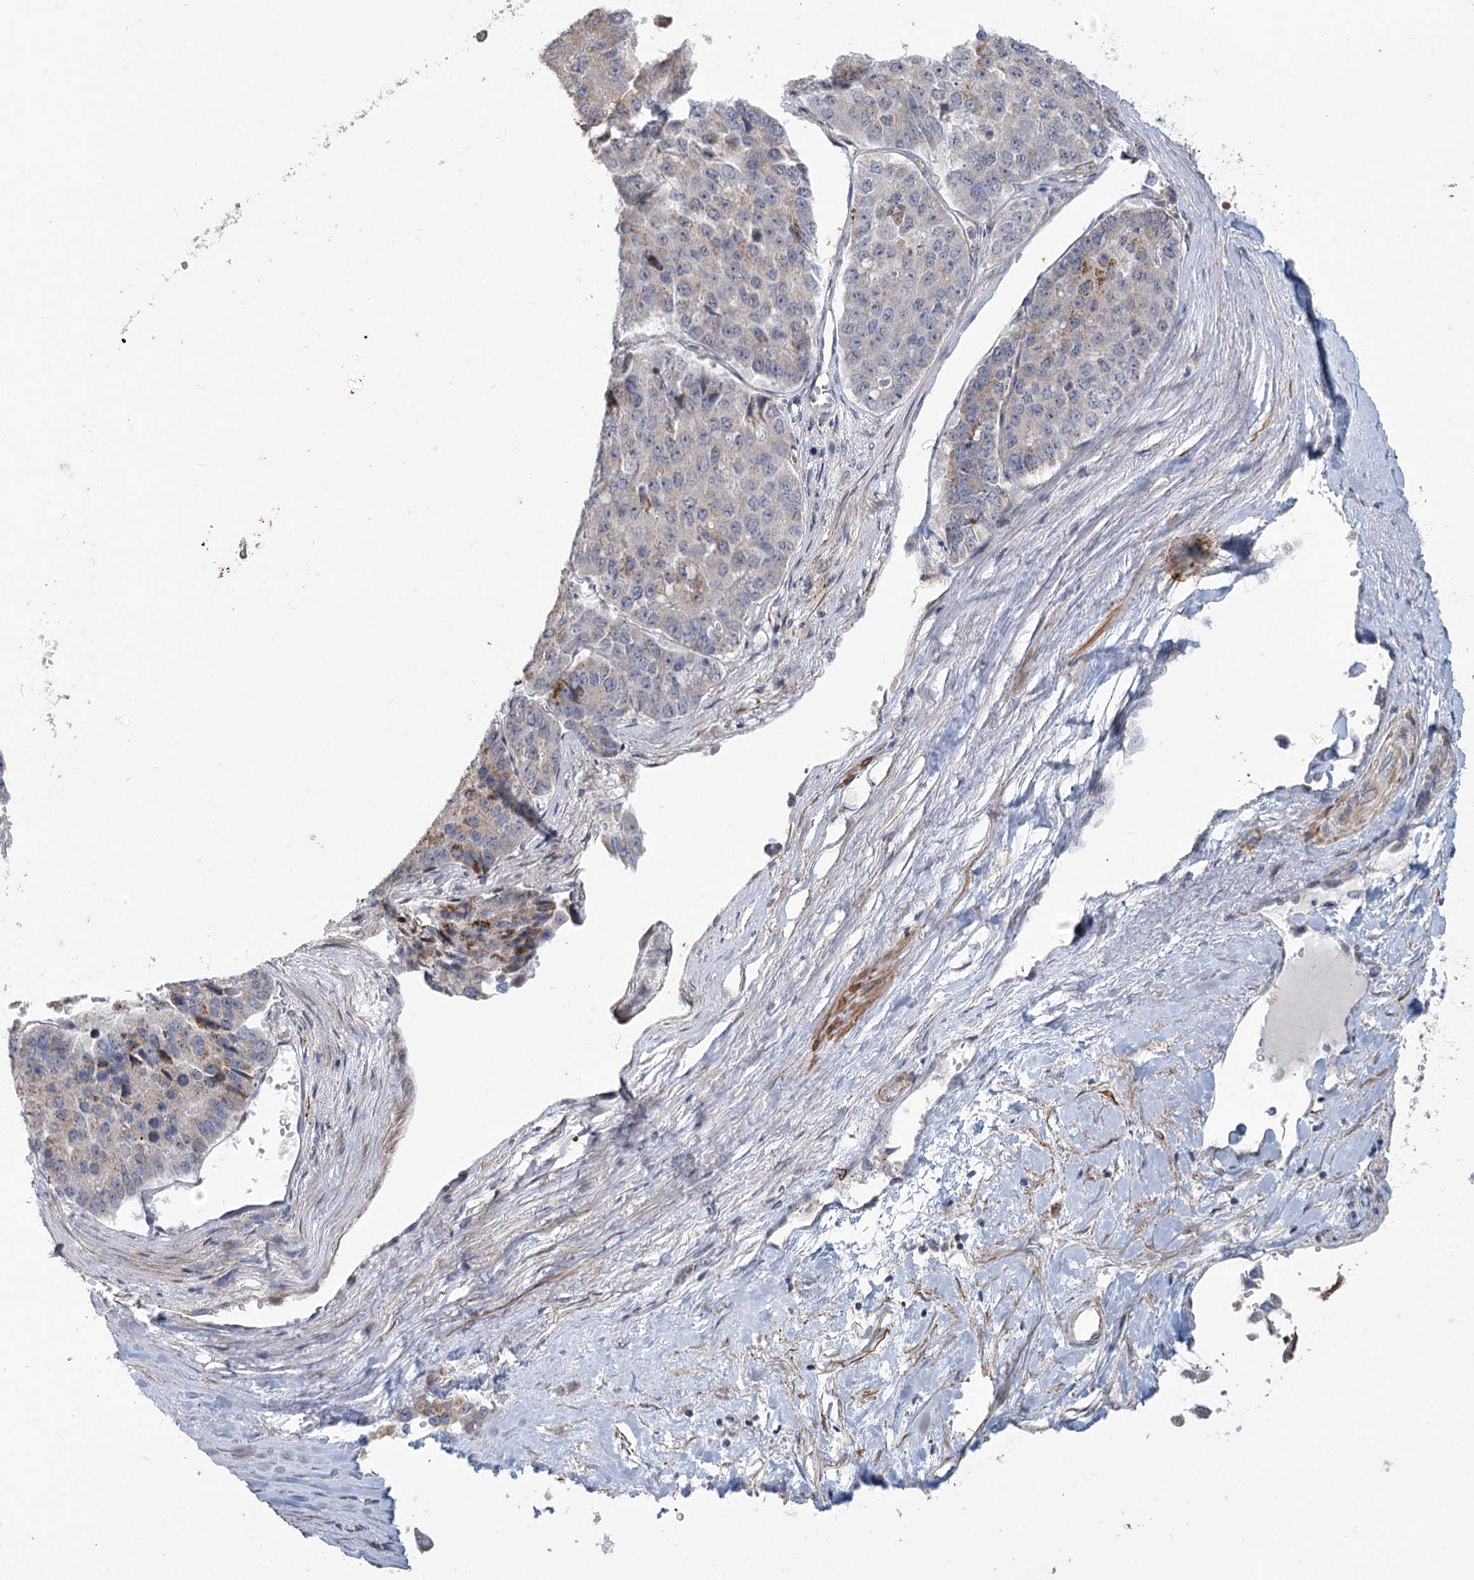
{"staining": {"intensity": "negative", "quantity": "none", "location": "none"}, "tissue": "pancreatic cancer", "cell_type": "Tumor cells", "image_type": "cancer", "snomed": [{"axis": "morphology", "description": "Adenocarcinoma, NOS"}, {"axis": "topography", "description": "Pancreas"}], "caption": "Immunohistochemical staining of adenocarcinoma (pancreatic) shows no significant positivity in tumor cells.", "gene": "MTG1", "patient": {"sex": "male", "age": 50}}